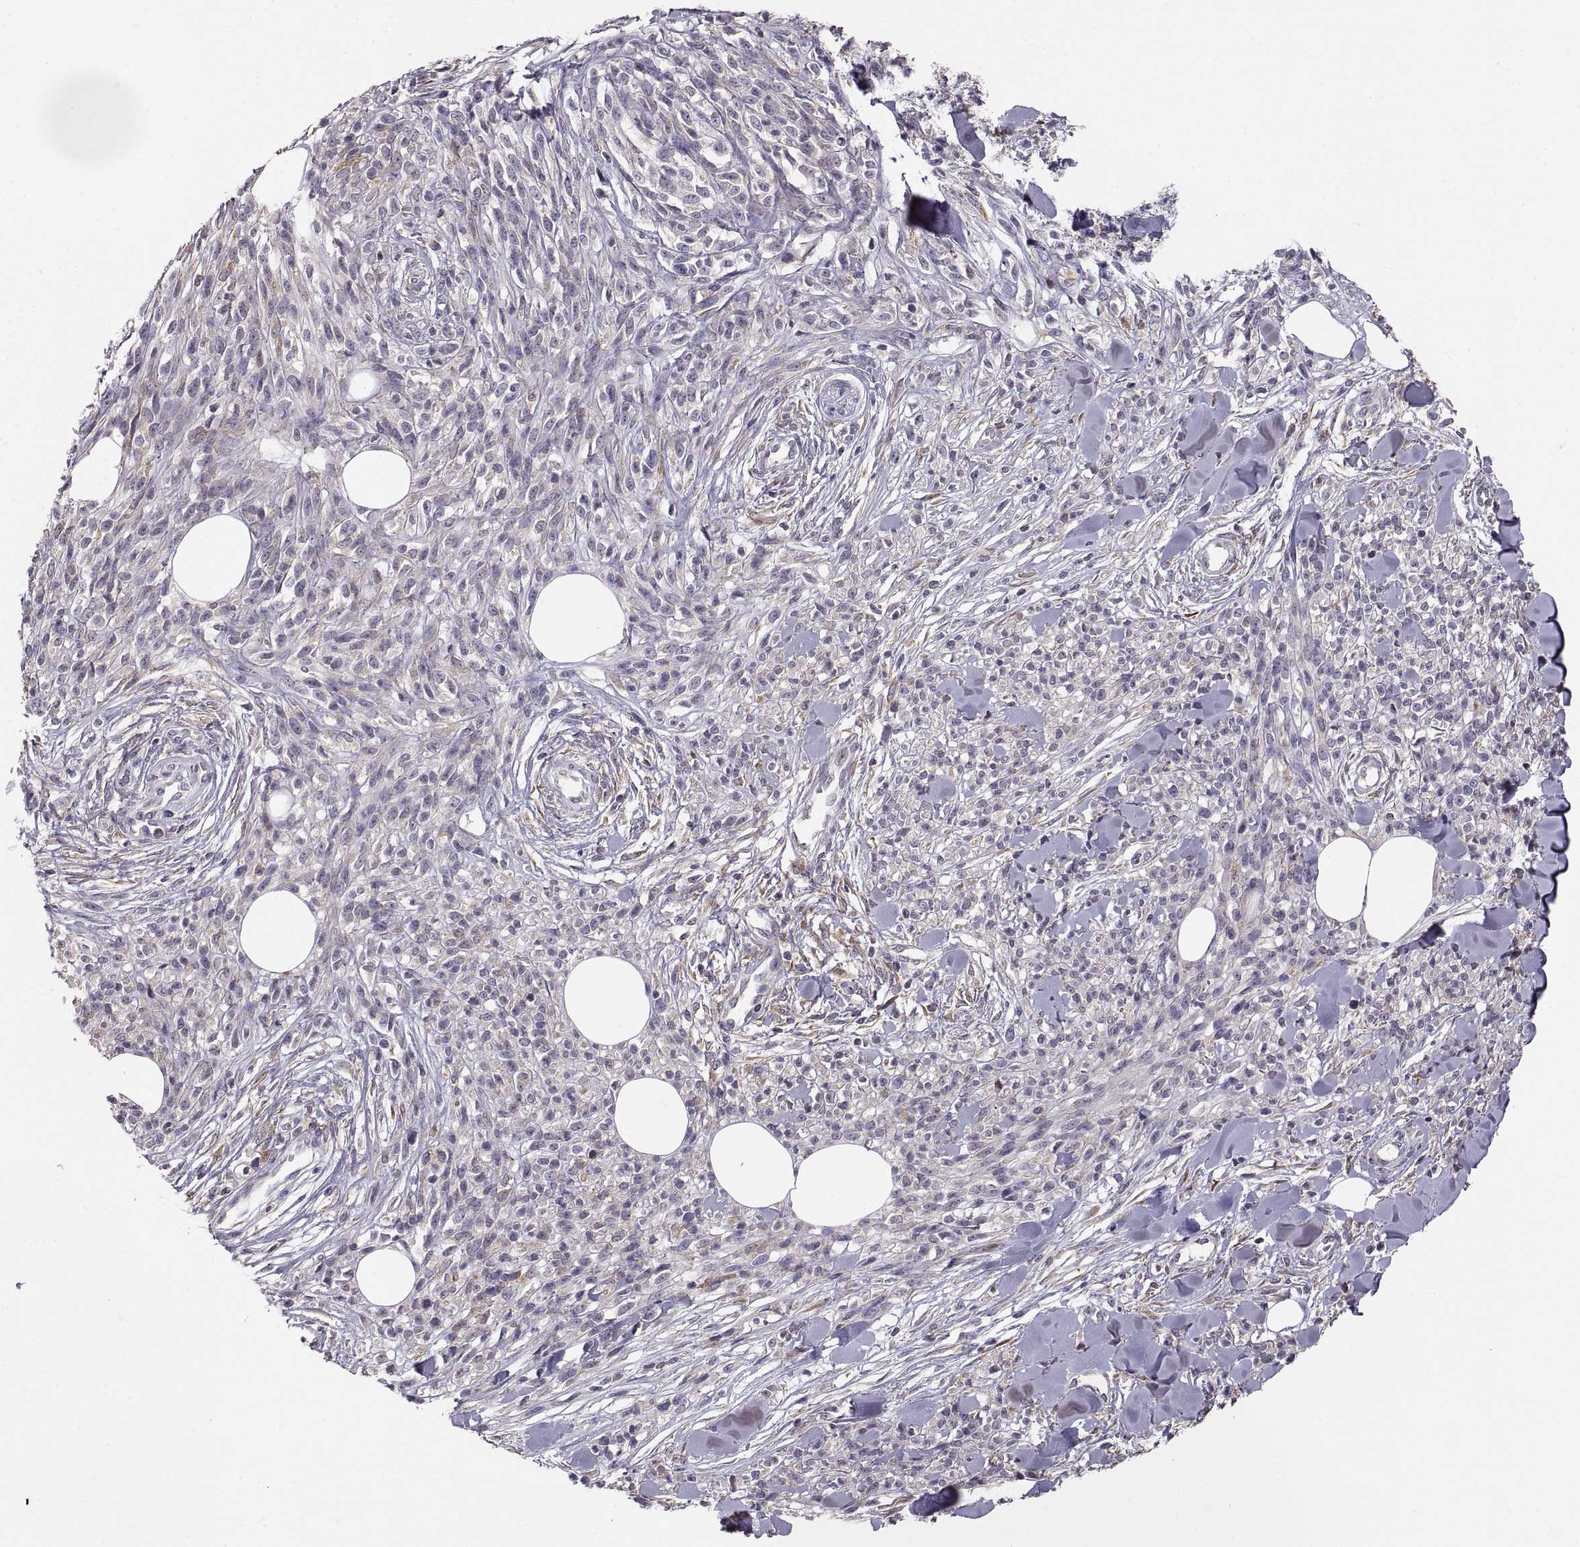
{"staining": {"intensity": "negative", "quantity": "none", "location": "none"}, "tissue": "melanoma", "cell_type": "Tumor cells", "image_type": "cancer", "snomed": [{"axis": "morphology", "description": "Malignant melanoma, NOS"}, {"axis": "topography", "description": "Skin"}, {"axis": "topography", "description": "Skin of trunk"}], "caption": "DAB immunohistochemical staining of melanoma reveals no significant staining in tumor cells.", "gene": "PLEKHB2", "patient": {"sex": "male", "age": 74}}